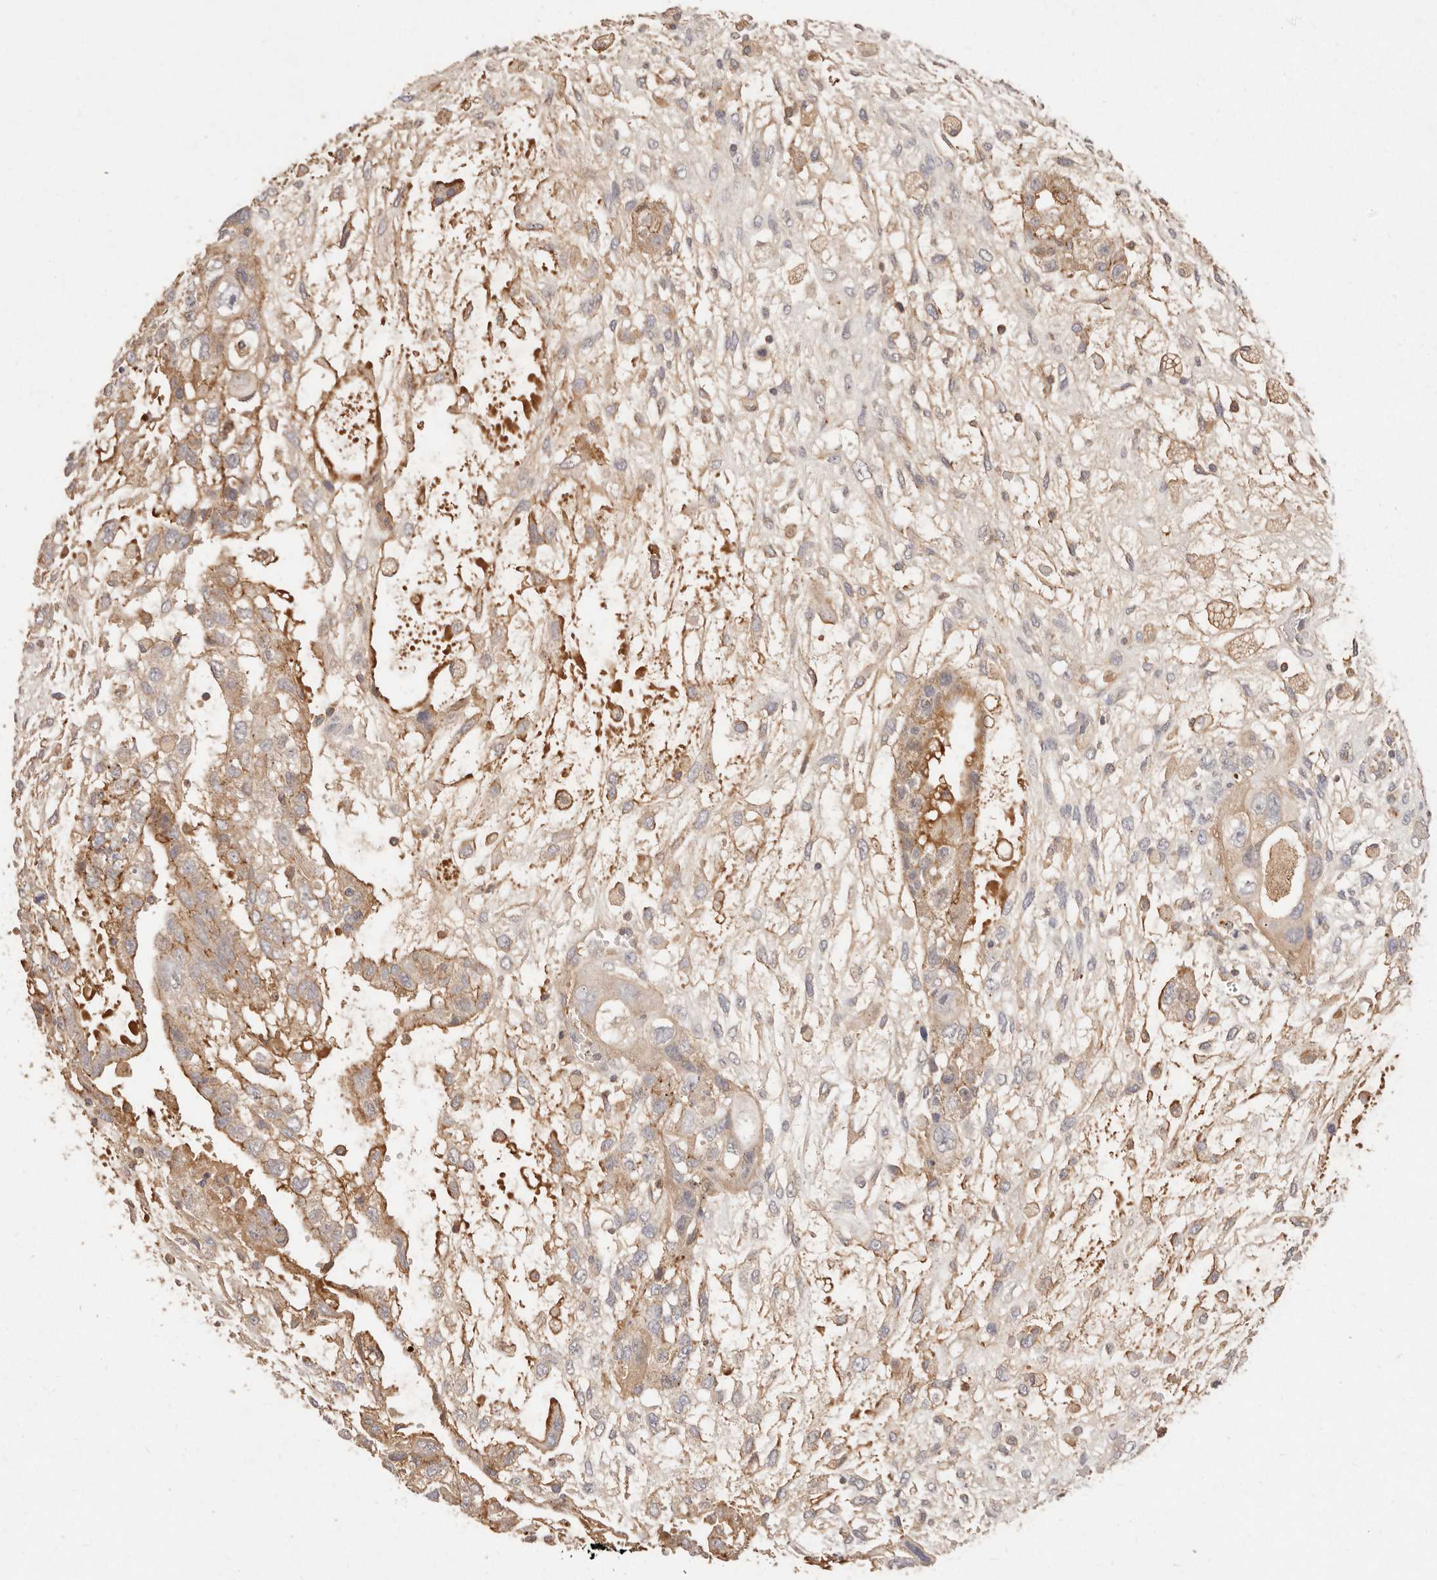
{"staining": {"intensity": "moderate", "quantity": "<25%", "location": "cytoplasmic/membranous"}, "tissue": "testis cancer", "cell_type": "Tumor cells", "image_type": "cancer", "snomed": [{"axis": "morphology", "description": "Carcinoma, Embryonal, NOS"}, {"axis": "topography", "description": "Testis"}], "caption": "Testis cancer (embryonal carcinoma) tissue demonstrates moderate cytoplasmic/membranous expression in approximately <25% of tumor cells", "gene": "CXADR", "patient": {"sex": "male", "age": 36}}